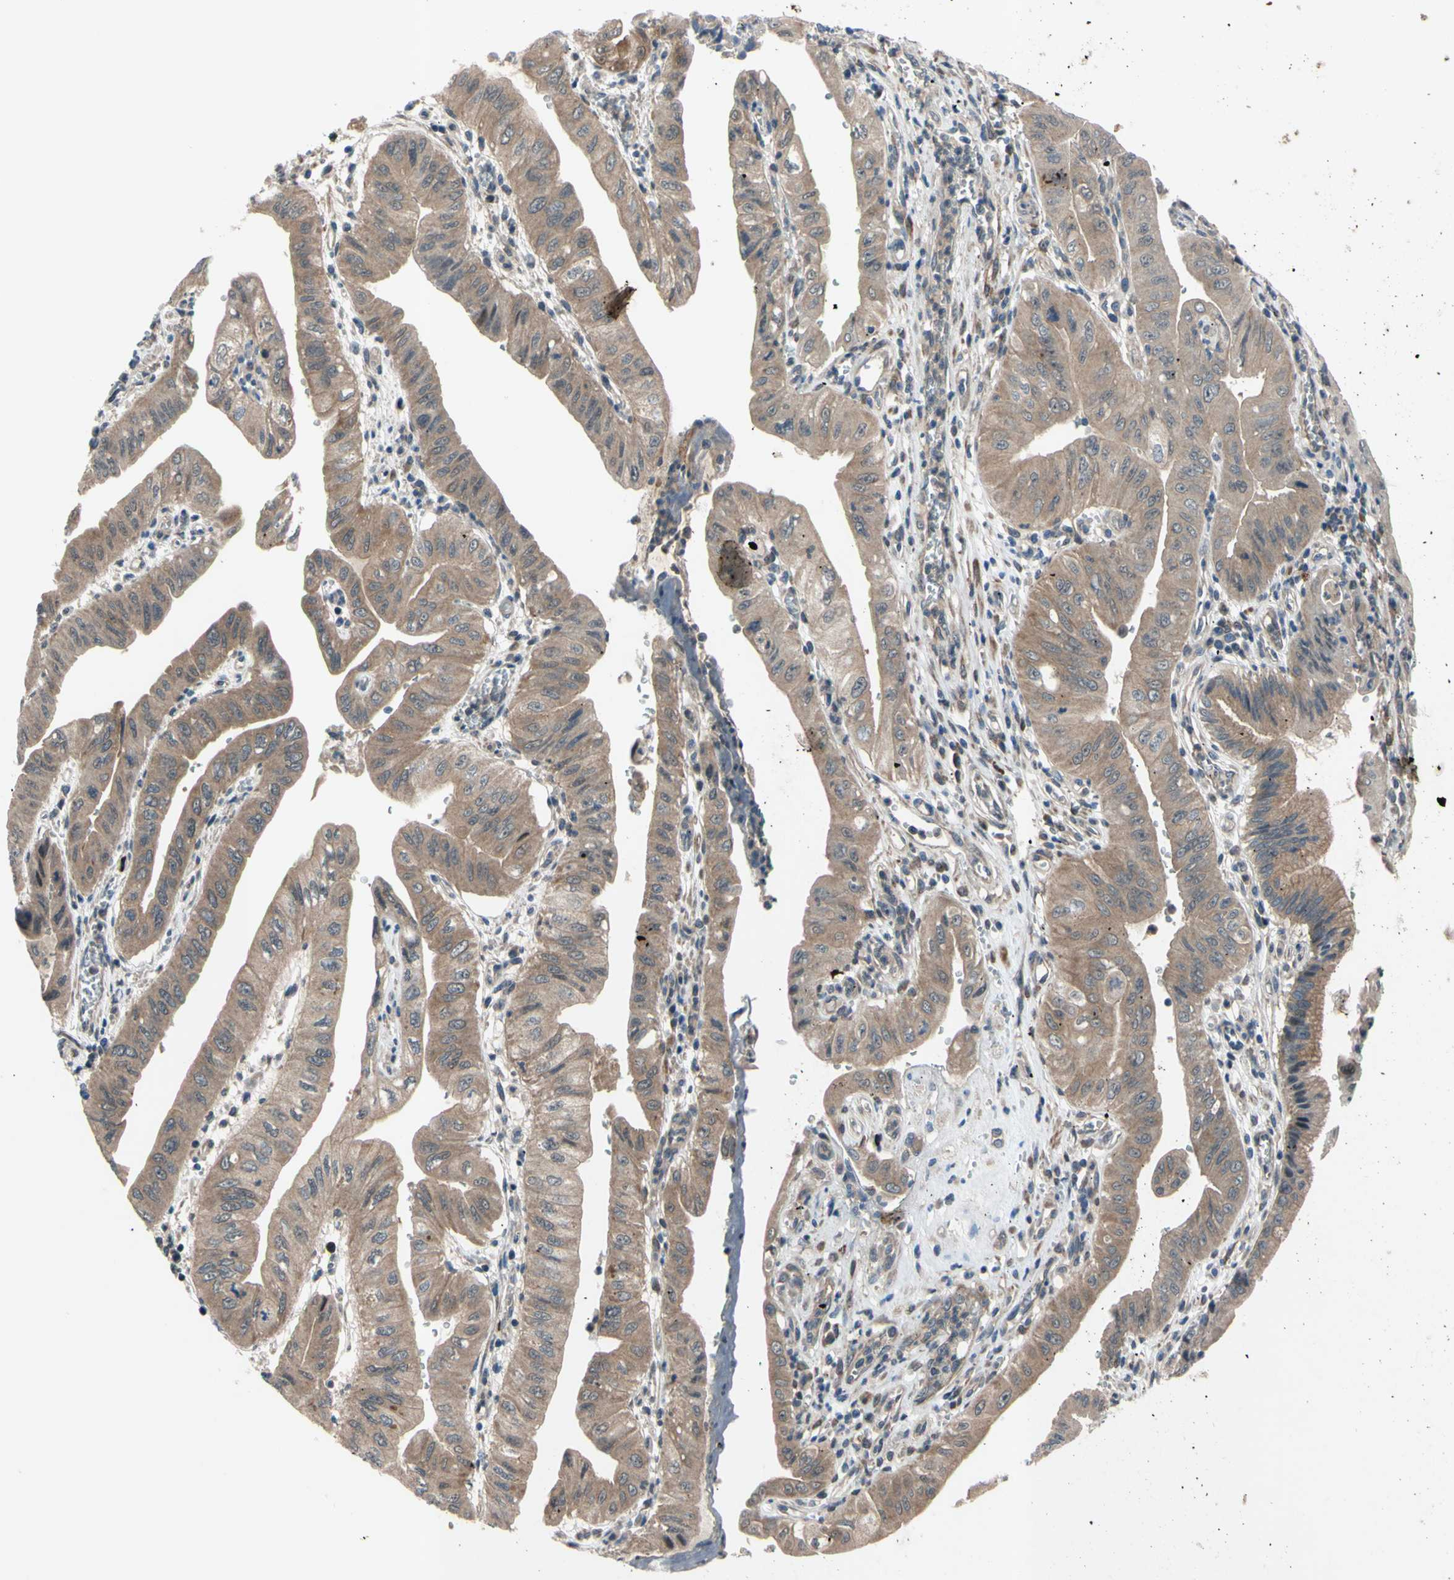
{"staining": {"intensity": "moderate", "quantity": ">75%", "location": "cytoplasmic/membranous"}, "tissue": "pancreatic cancer", "cell_type": "Tumor cells", "image_type": "cancer", "snomed": [{"axis": "morphology", "description": "Normal tissue, NOS"}, {"axis": "topography", "description": "Lymph node"}], "caption": "This micrograph displays pancreatic cancer stained with immunohistochemistry to label a protein in brown. The cytoplasmic/membranous of tumor cells show moderate positivity for the protein. Nuclei are counter-stained blue.", "gene": "SVIL", "patient": {"sex": "male", "age": 50}}